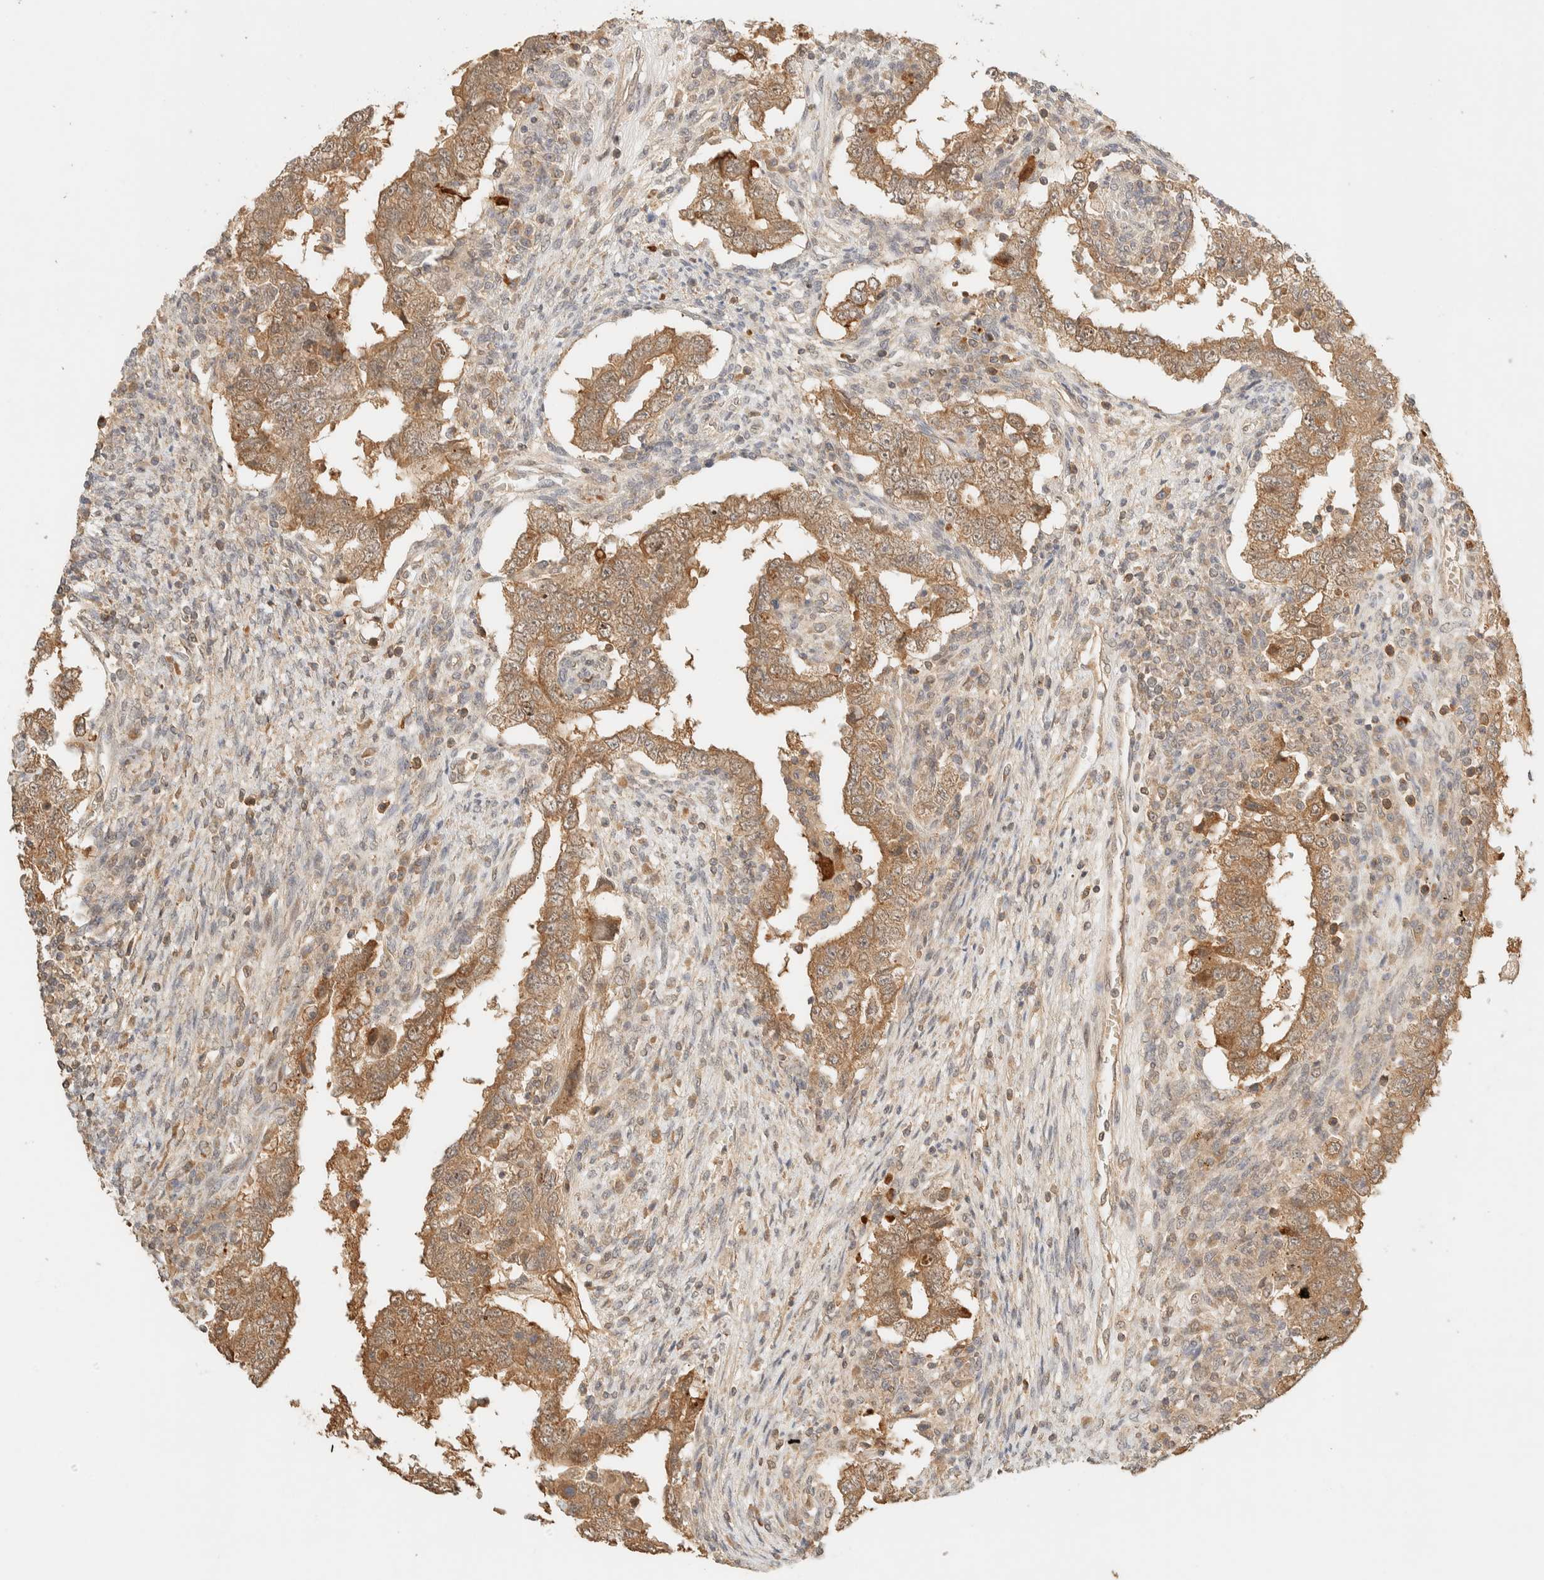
{"staining": {"intensity": "moderate", "quantity": ">75%", "location": "cytoplasmic/membranous"}, "tissue": "testis cancer", "cell_type": "Tumor cells", "image_type": "cancer", "snomed": [{"axis": "morphology", "description": "Carcinoma, Embryonal, NOS"}, {"axis": "topography", "description": "Testis"}], "caption": "Brown immunohistochemical staining in human testis embryonal carcinoma shows moderate cytoplasmic/membranous positivity in about >75% of tumor cells.", "gene": "ZBTB34", "patient": {"sex": "male", "age": 26}}